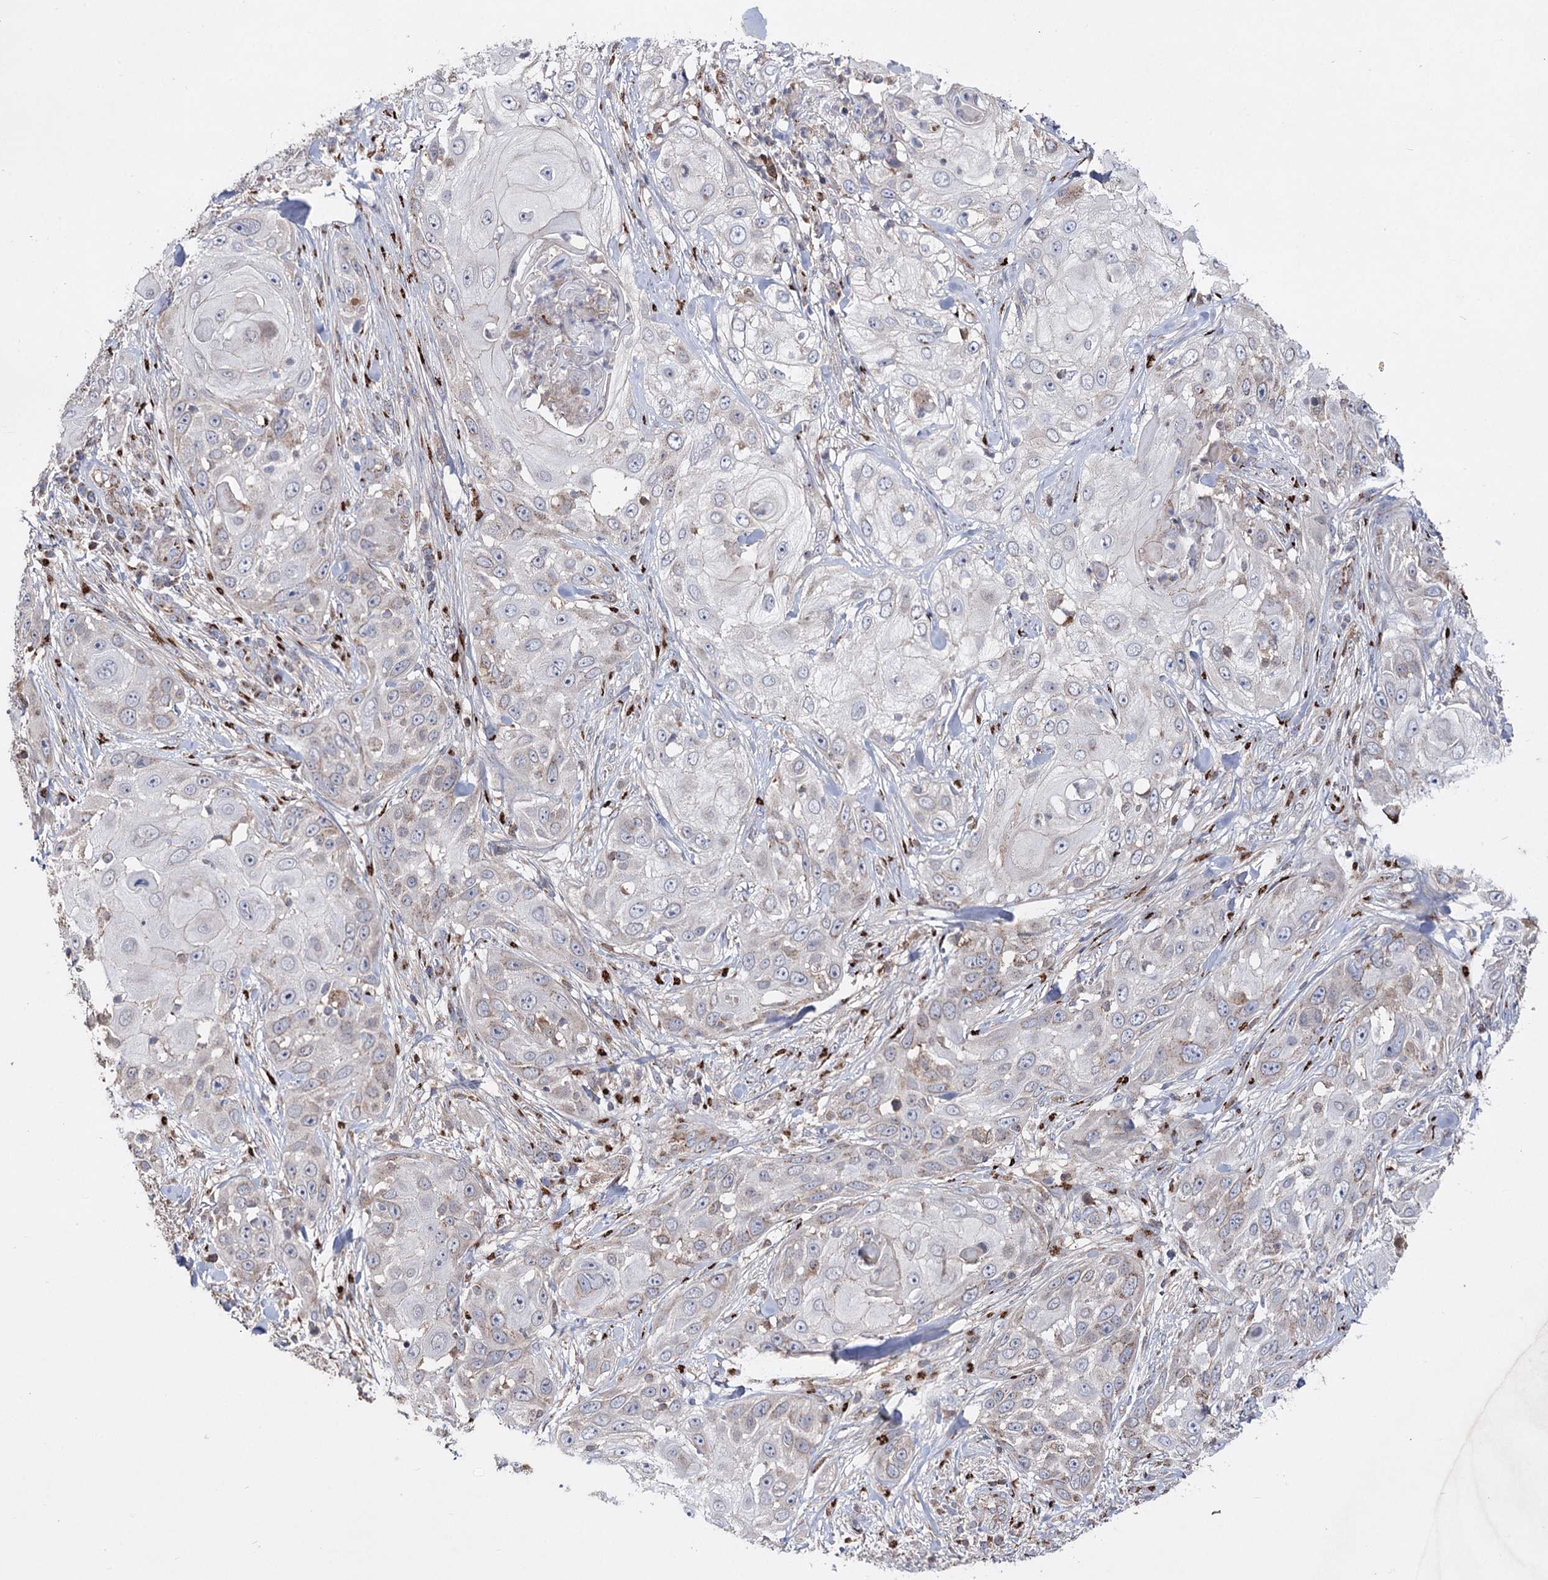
{"staining": {"intensity": "negative", "quantity": "none", "location": "none"}, "tissue": "skin cancer", "cell_type": "Tumor cells", "image_type": "cancer", "snomed": [{"axis": "morphology", "description": "Squamous cell carcinoma, NOS"}, {"axis": "topography", "description": "Skin"}], "caption": "Tumor cells are negative for brown protein staining in skin squamous cell carcinoma.", "gene": "ARHGAP20", "patient": {"sex": "female", "age": 44}}